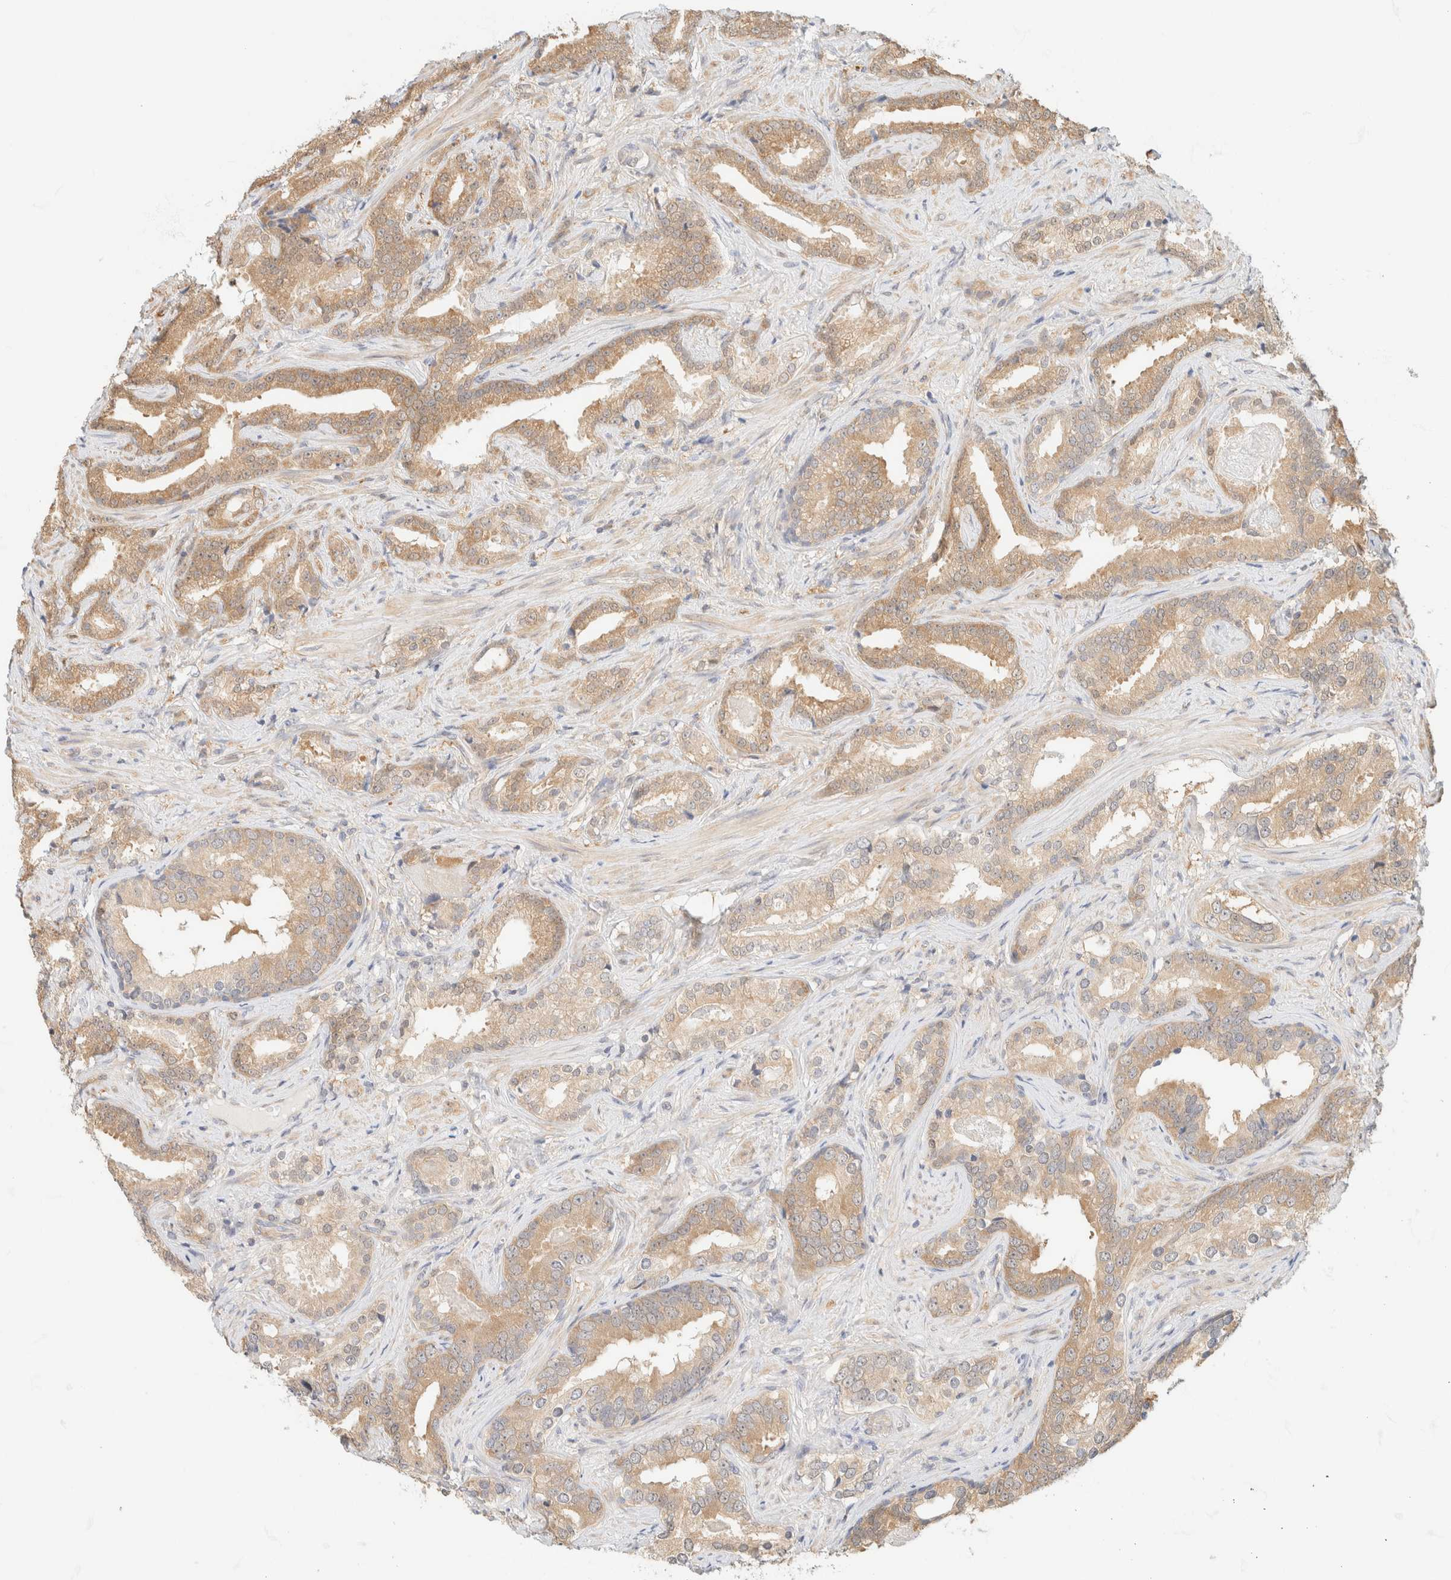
{"staining": {"intensity": "moderate", "quantity": ">75%", "location": "cytoplasmic/membranous"}, "tissue": "prostate cancer", "cell_type": "Tumor cells", "image_type": "cancer", "snomed": [{"axis": "morphology", "description": "Adenocarcinoma, Low grade"}, {"axis": "topography", "description": "Prostate"}], "caption": "Human prostate cancer (adenocarcinoma (low-grade)) stained with a brown dye demonstrates moderate cytoplasmic/membranous positive staining in approximately >75% of tumor cells.", "gene": "GPI", "patient": {"sex": "male", "age": 67}}